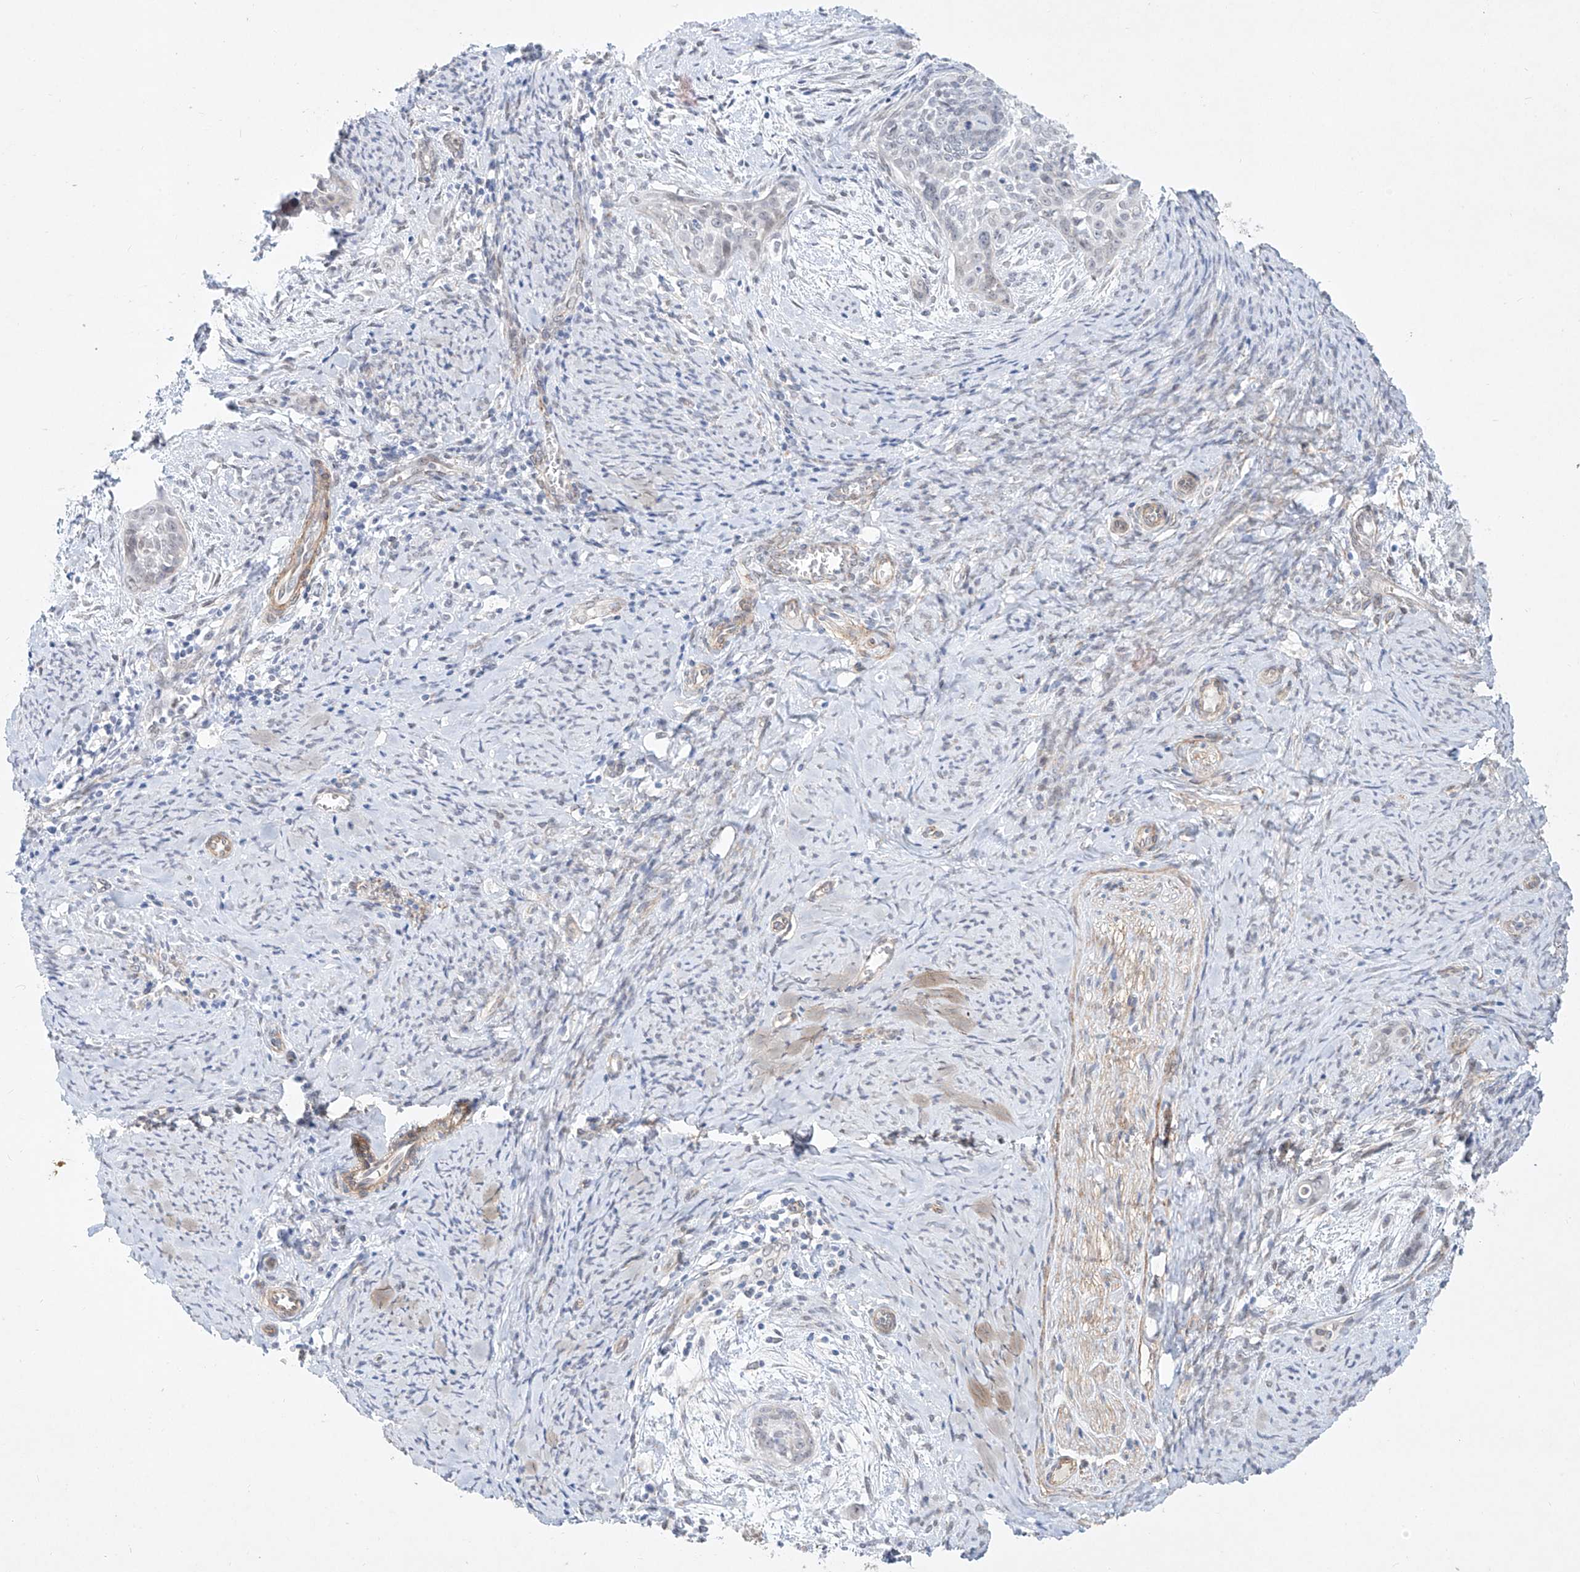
{"staining": {"intensity": "negative", "quantity": "none", "location": "none"}, "tissue": "cervical cancer", "cell_type": "Tumor cells", "image_type": "cancer", "snomed": [{"axis": "morphology", "description": "Squamous cell carcinoma, NOS"}, {"axis": "topography", "description": "Cervix"}], "caption": "Tumor cells are negative for protein expression in human cervical cancer (squamous cell carcinoma). (DAB (3,3'-diaminobenzidine) immunohistochemistry, high magnification).", "gene": "REEP2", "patient": {"sex": "female", "age": 33}}